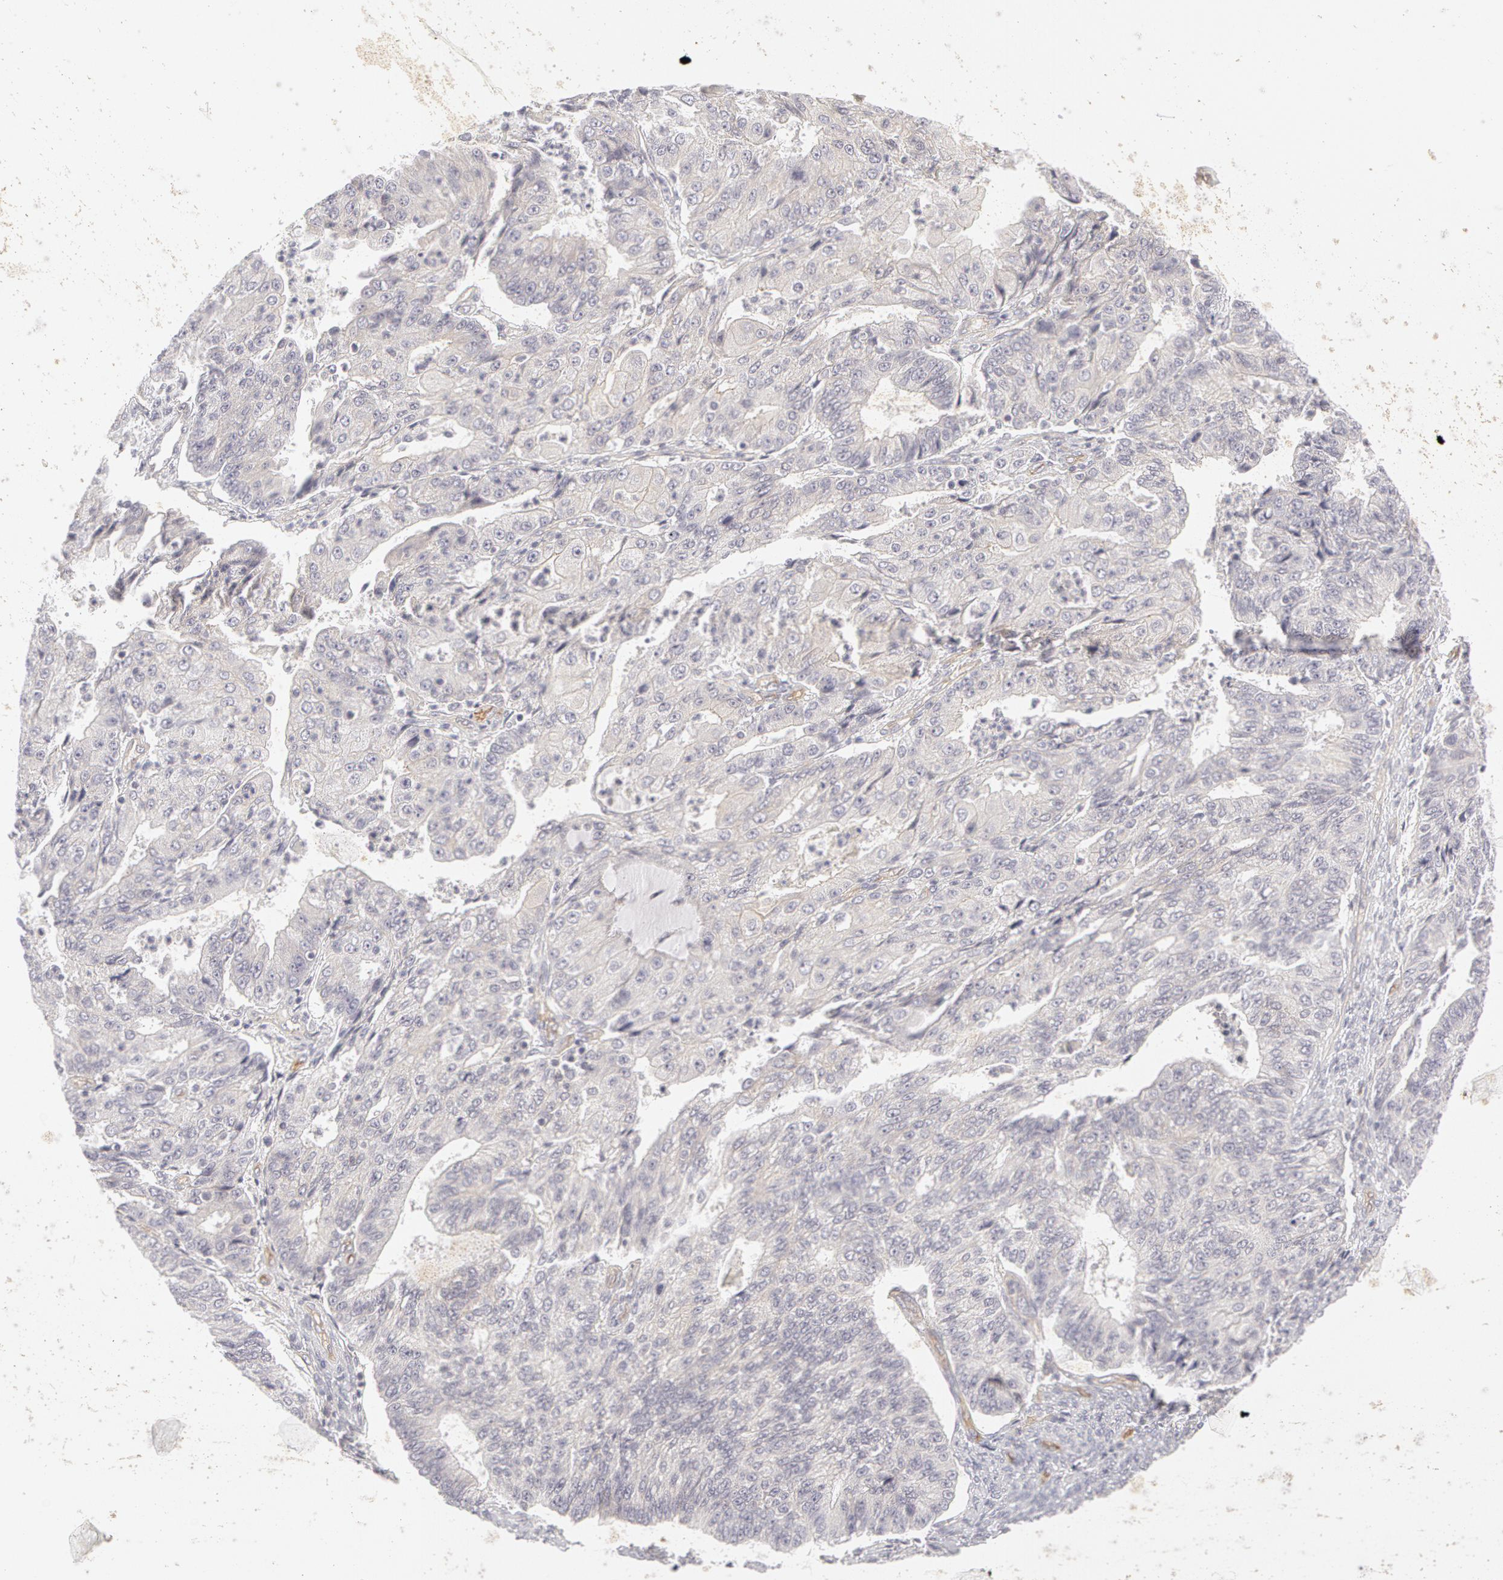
{"staining": {"intensity": "weak", "quantity": "<25%", "location": "cytoplasmic/membranous"}, "tissue": "endometrial cancer", "cell_type": "Tumor cells", "image_type": "cancer", "snomed": [{"axis": "morphology", "description": "Adenocarcinoma, NOS"}, {"axis": "topography", "description": "Endometrium"}], "caption": "Immunohistochemistry histopathology image of human endometrial cancer stained for a protein (brown), which displays no positivity in tumor cells. (DAB (3,3'-diaminobenzidine) immunohistochemistry with hematoxylin counter stain).", "gene": "ABCB1", "patient": {"sex": "female", "age": 56}}